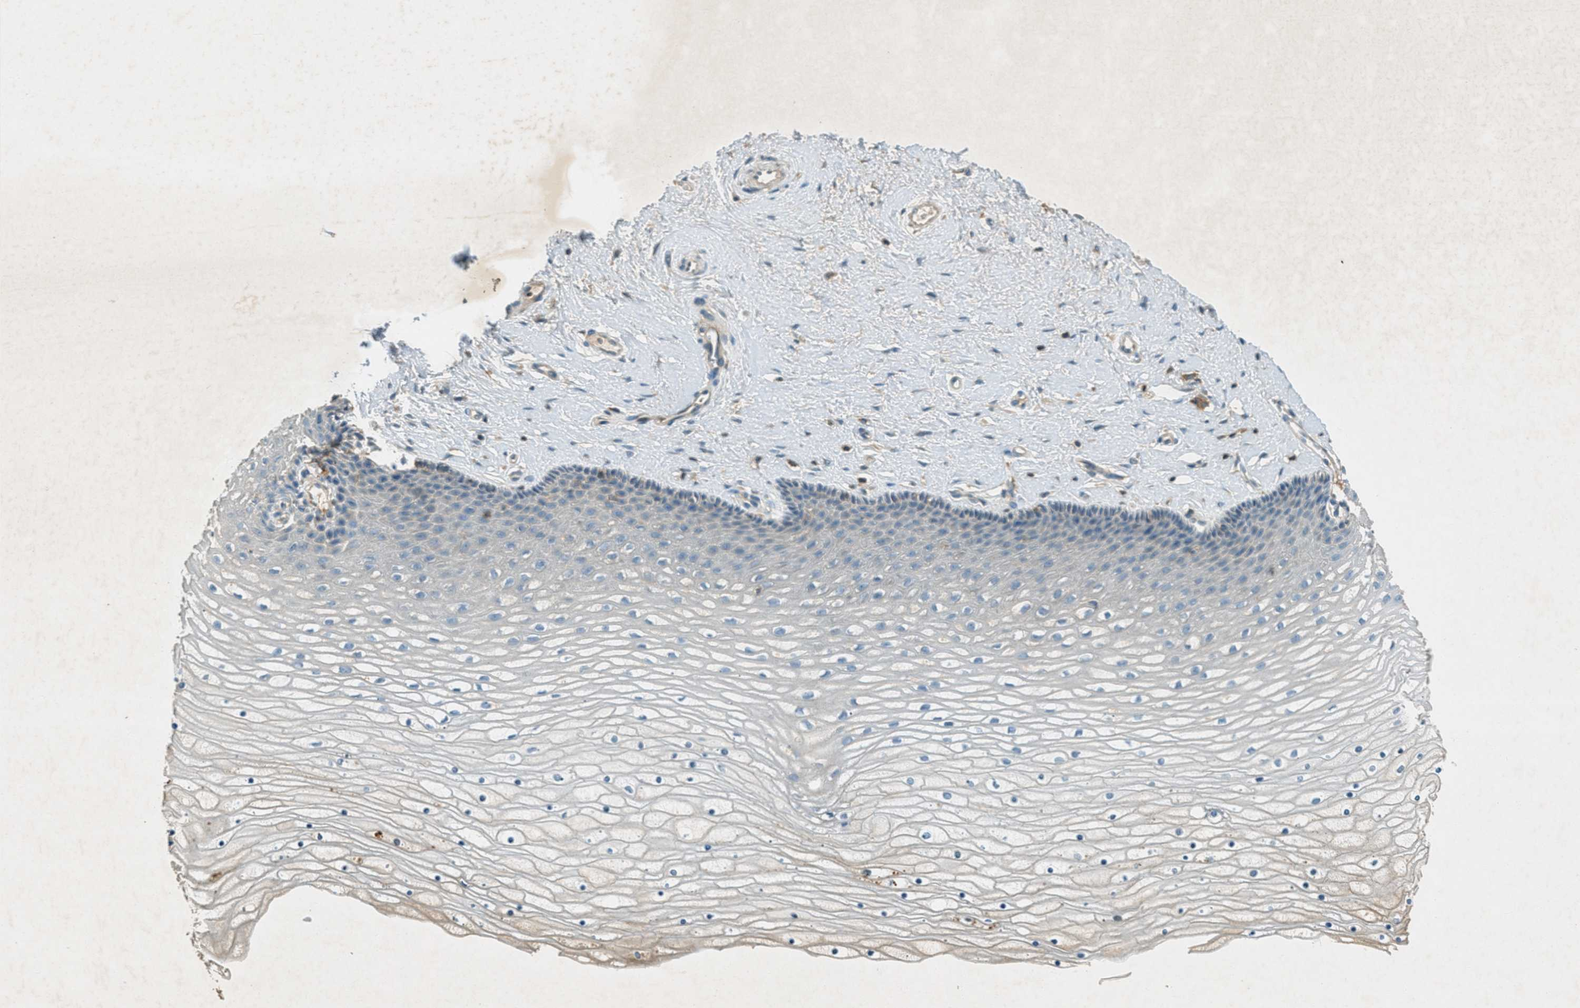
{"staining": {"intensity": "negative", "quantity": "none", "location": "none"}, "tissue": "cervix", "cell_type": "Glandular cells", "image_type": "normal", "snomed": [{"axis": "morphology", "description": "Normal tissue, NOS"}, {"axis": "topography", "description": "Cervix"}], "caption": "A micrograph of human cervix is negative for staining in glandular cells. The staining is performed using DAB (3,3'-diaminobenzidine) brown chromogen with nuclei counter-stained in using hematoxylin.", "gene": "NUDT4B", "patient": {"sex": "female", "age": 39}}